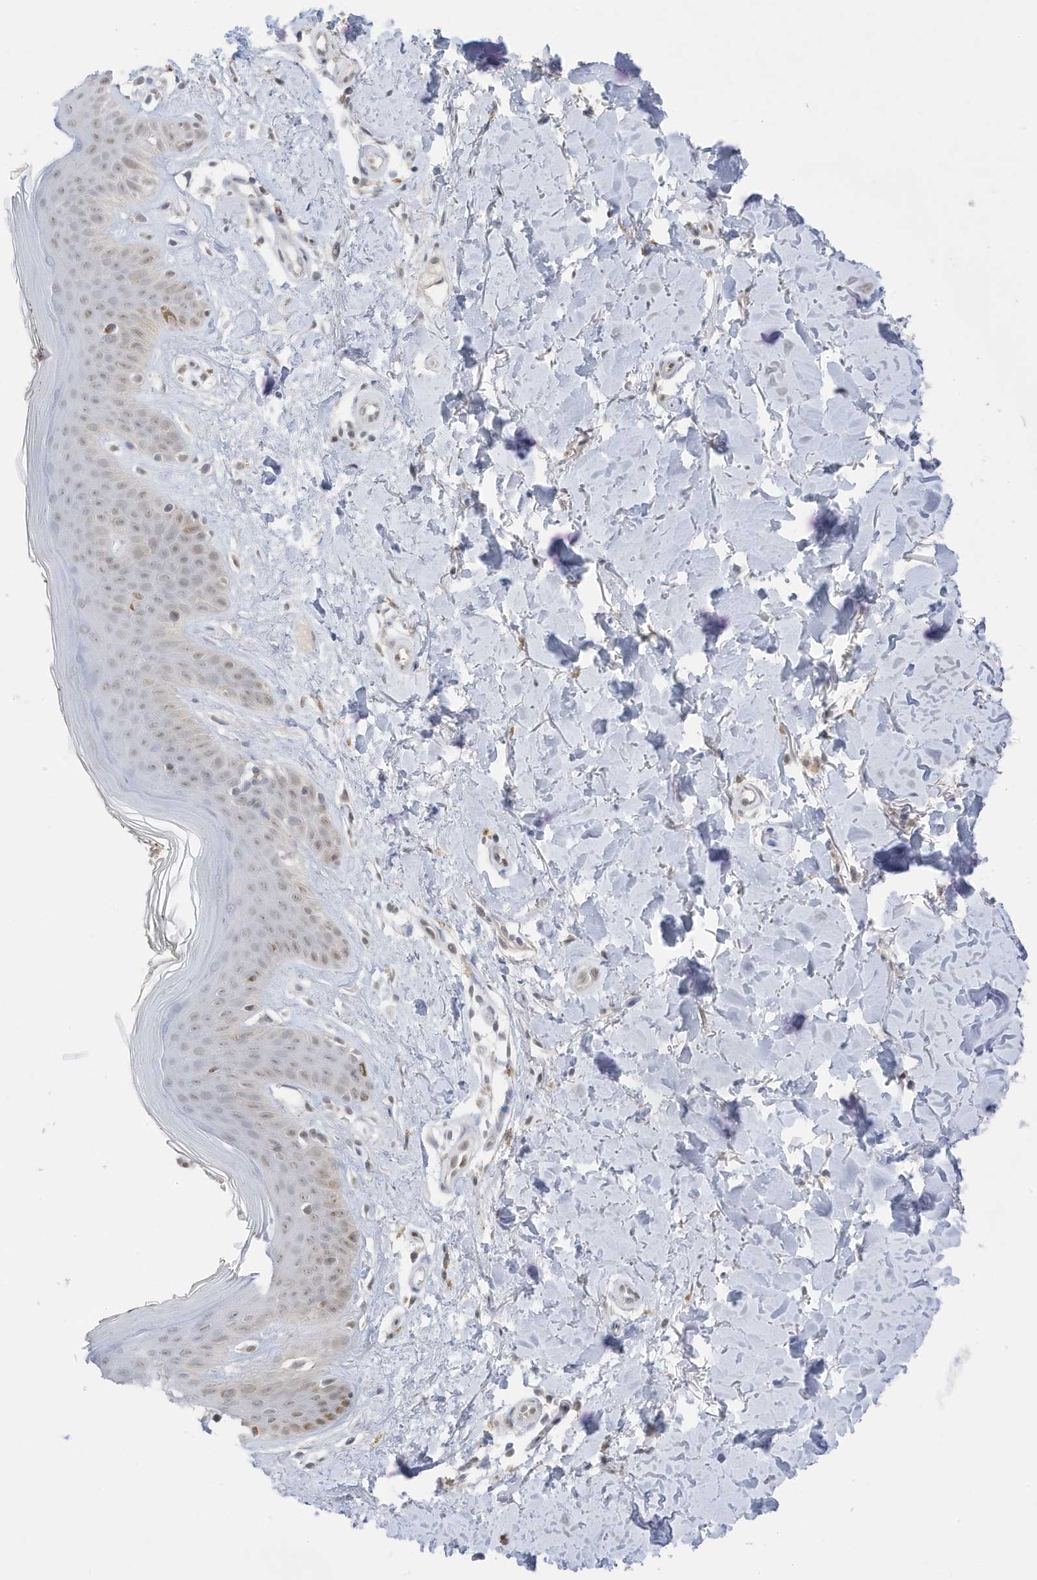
{"staining": {"intensity": "negative", "quantity": "none", "location": "none"}, "tissue": "skin", "cell_type": "Fibroblasts", "image_type": "normal", "snomed": [{"axis": "morphology", "description": "Normal tissue, NOS"}, {"axis": "topography", "description": "Skin"}], "caption": "This is an immunohistochemistry (IHC) photomicrograph of unremarkable skin. There is no positivity in fibroblasts.", "gene": "MSL3", "patient": {"sex": "female", "age": 64}}